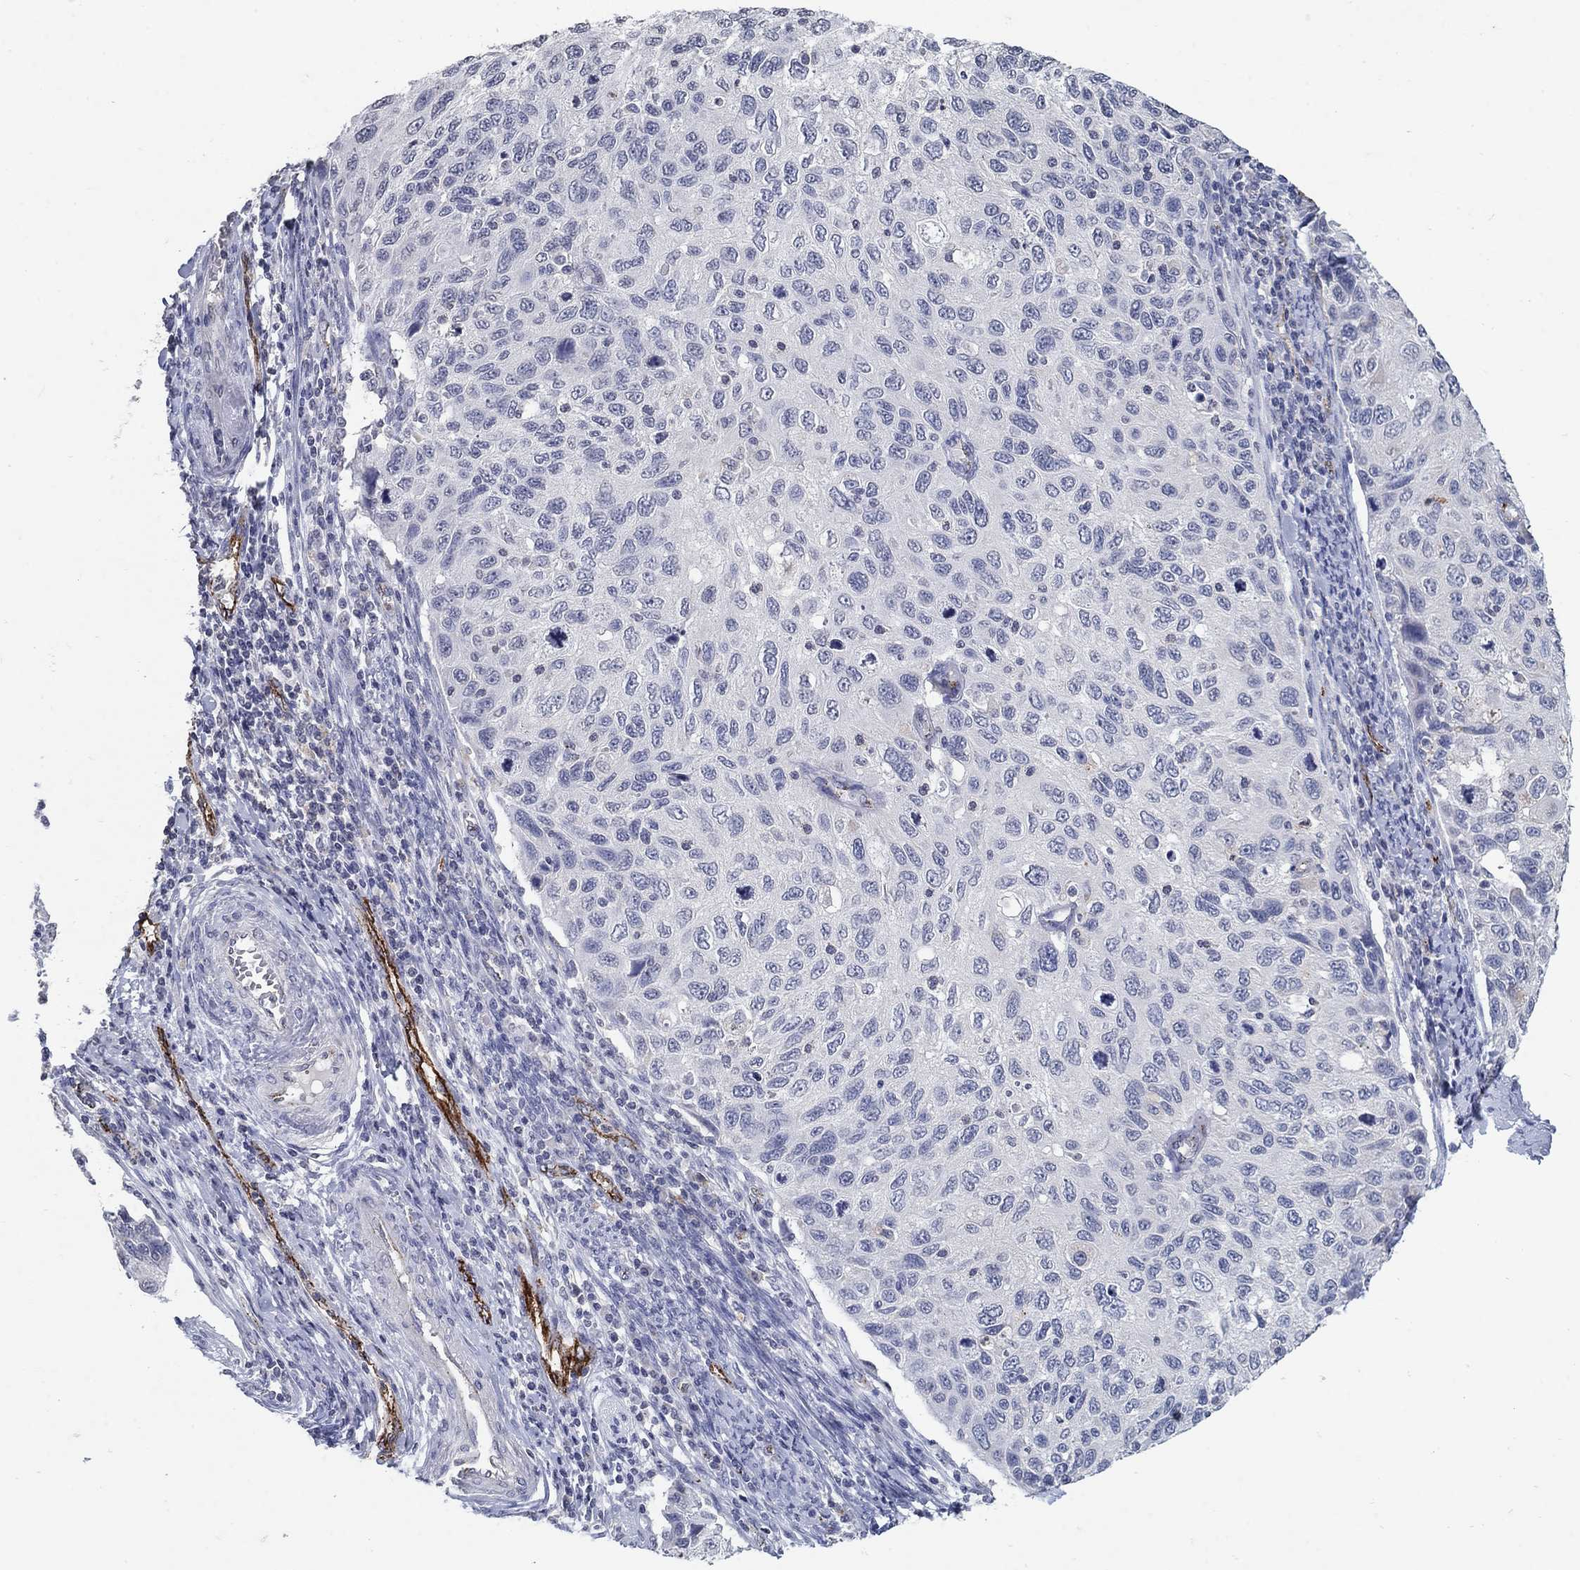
{"staining": {"intensity": "negative", "quantity": "none", "location": "none"}, "tissue": "cervical cancer", "cell_type": "Tumor cells", "image_type": "cancer", "snomed": [{"axis": "morphology", "description": "Squamous cell carcinoma, NOS"}, {"axis": "topography", "description": "Cervix"}], "caption": "Cervical squamous cell carcinoma was stained to show a protein in brown. There is no significant staining in tumor cells.", "gene": "TINAG", "patient": {"sex": "female", "age": 70}}